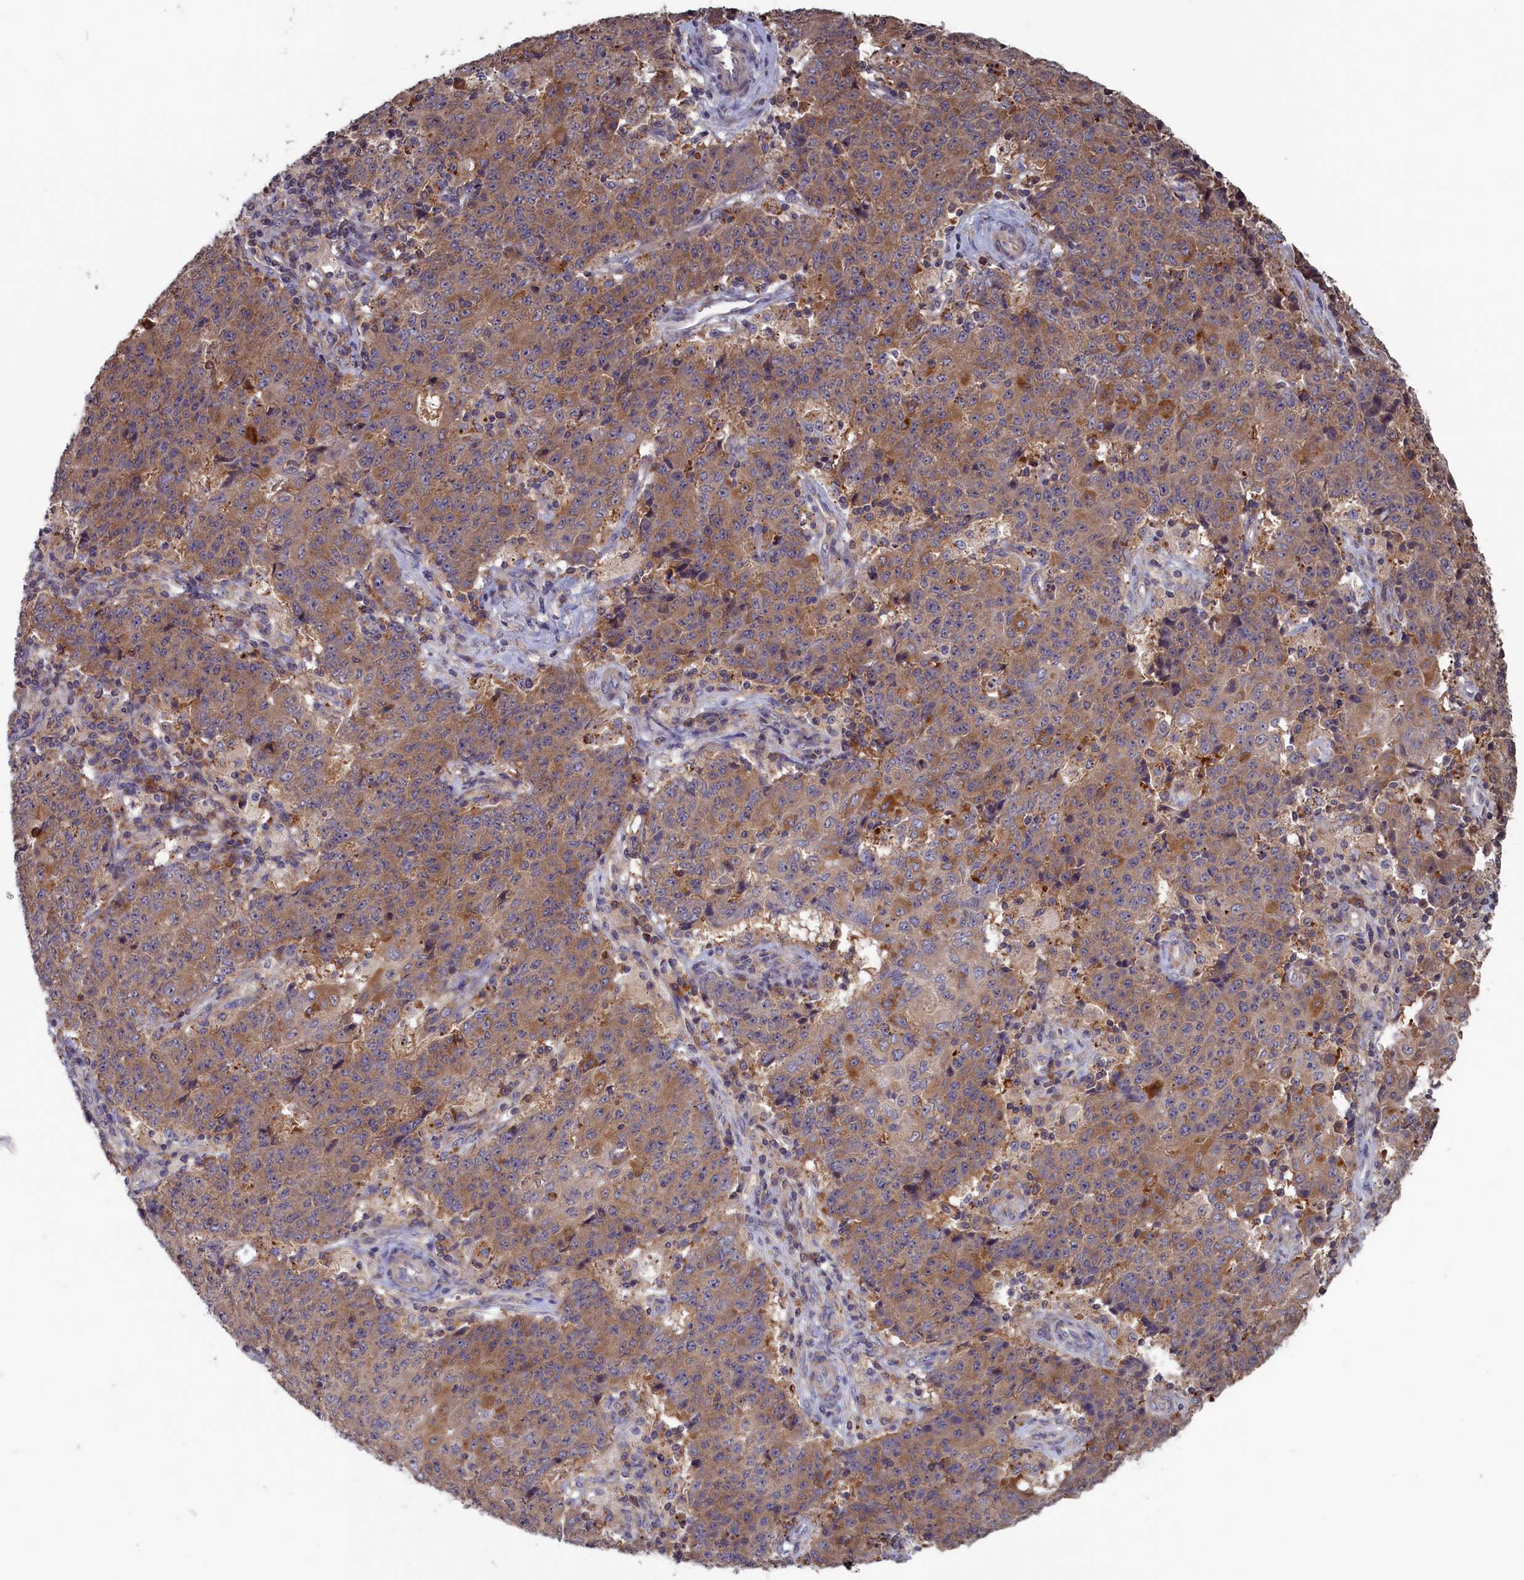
{"staining": {"intensity": "moderate", "quantity": ">75%", "location": "cytoplasmic/membranous"}, "tissue": "ovarian cancer", "cell_type": "Tumor cells", "image_type": "cancer", "snomed": [{"axis": "morphology", "description": "Carcinoma, endometroid"}, {"axis": "topography", "description": "Ovary"}], "caption": "Protein analysis of ovarian cancer (endometroid carcinoma) tissue exhibits moderate cytoplasmic/membranous staining in about >75% of tumor cells.", "gene": "CACTIN", "patient": {"sex": "female", "age": 42}}